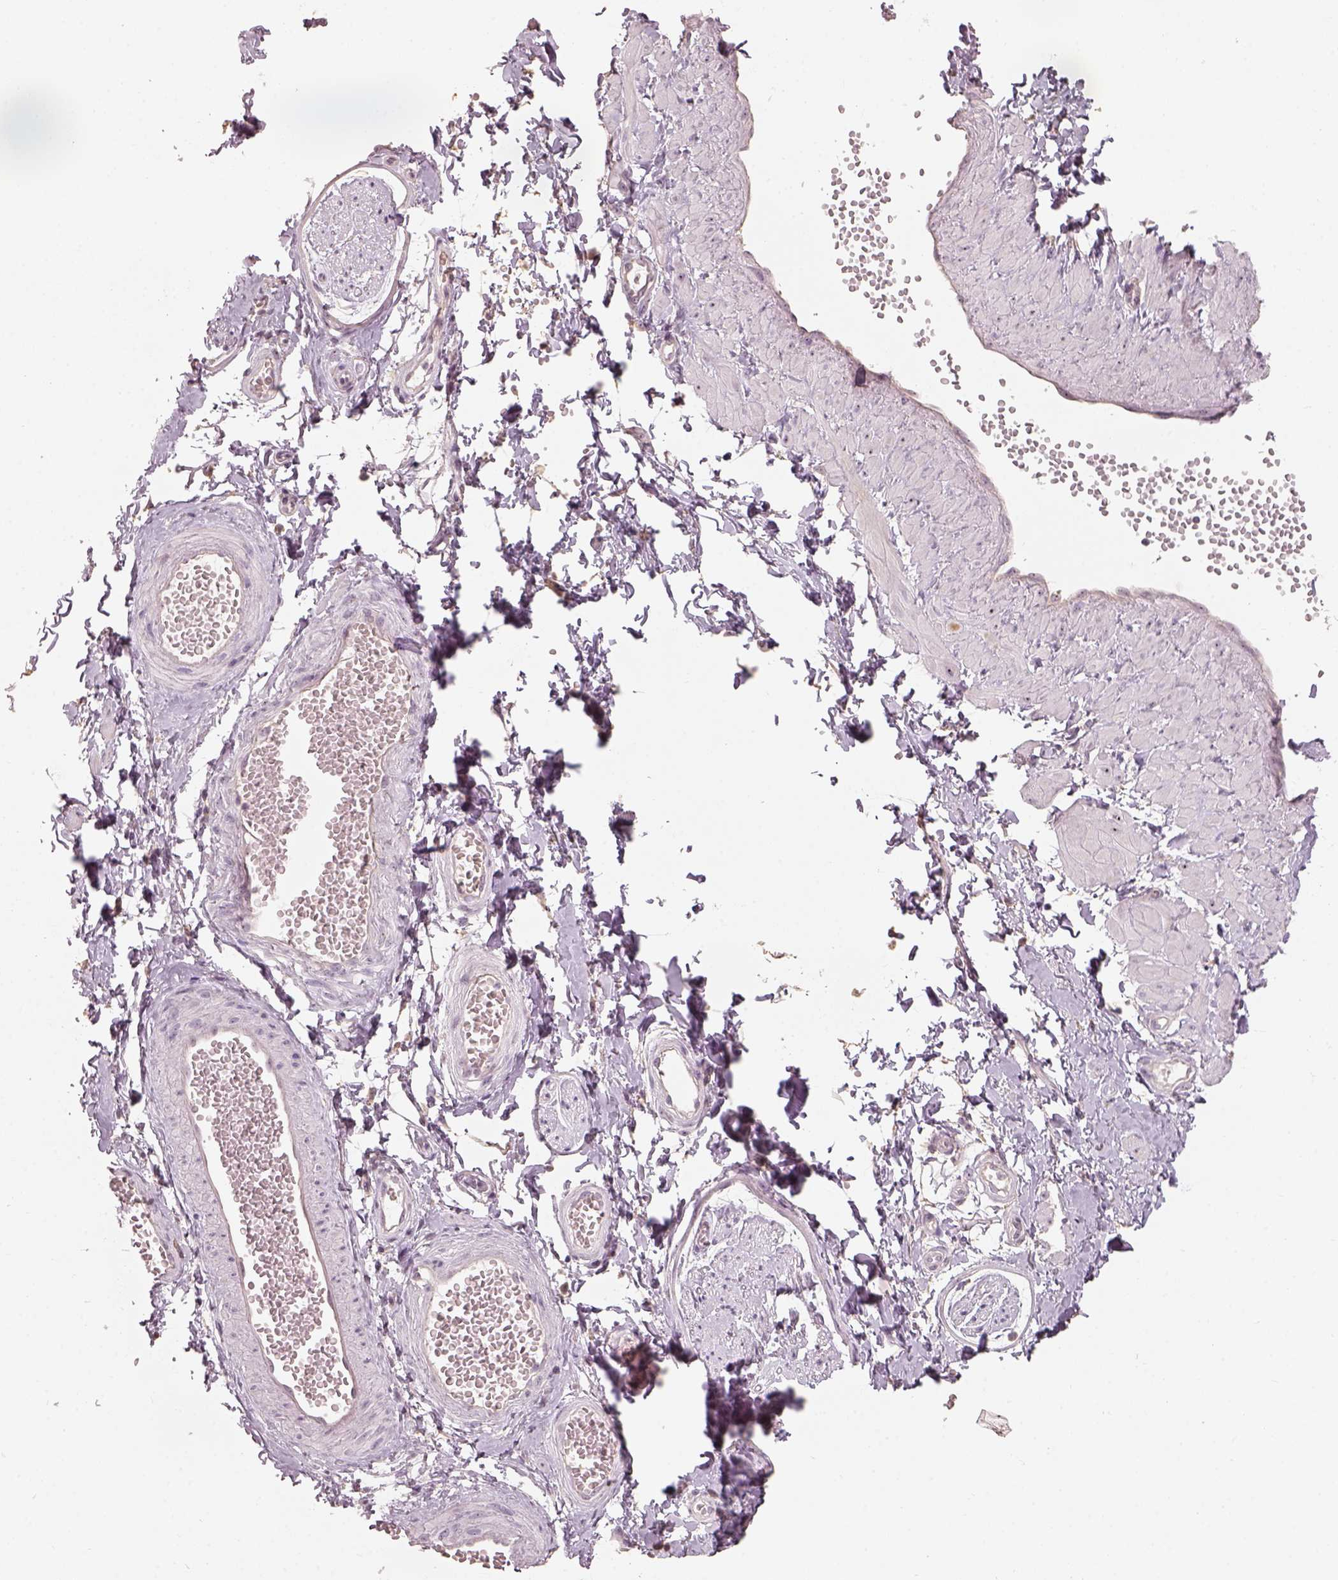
{"staining": {"intensity": "negative", "quantity": "none", "location": "none"}, "tissue": "adipose tissue", "cell_type": "Adipocytes", "image_type": "normal", "snomed": [{"axis": "morphology", "description": "Normal tissue, NOS"}, {"axis": "topography", "description": "Smooth muscle"}, {"axis": "topography", "description": "Peripheral nerve tissue"}], "caption": "Immunohistochemistry of benign adipose tissue displays no staining in adipocytes.", "gene": "CDS1", "patient": {"sex": "male", "age": 22}}